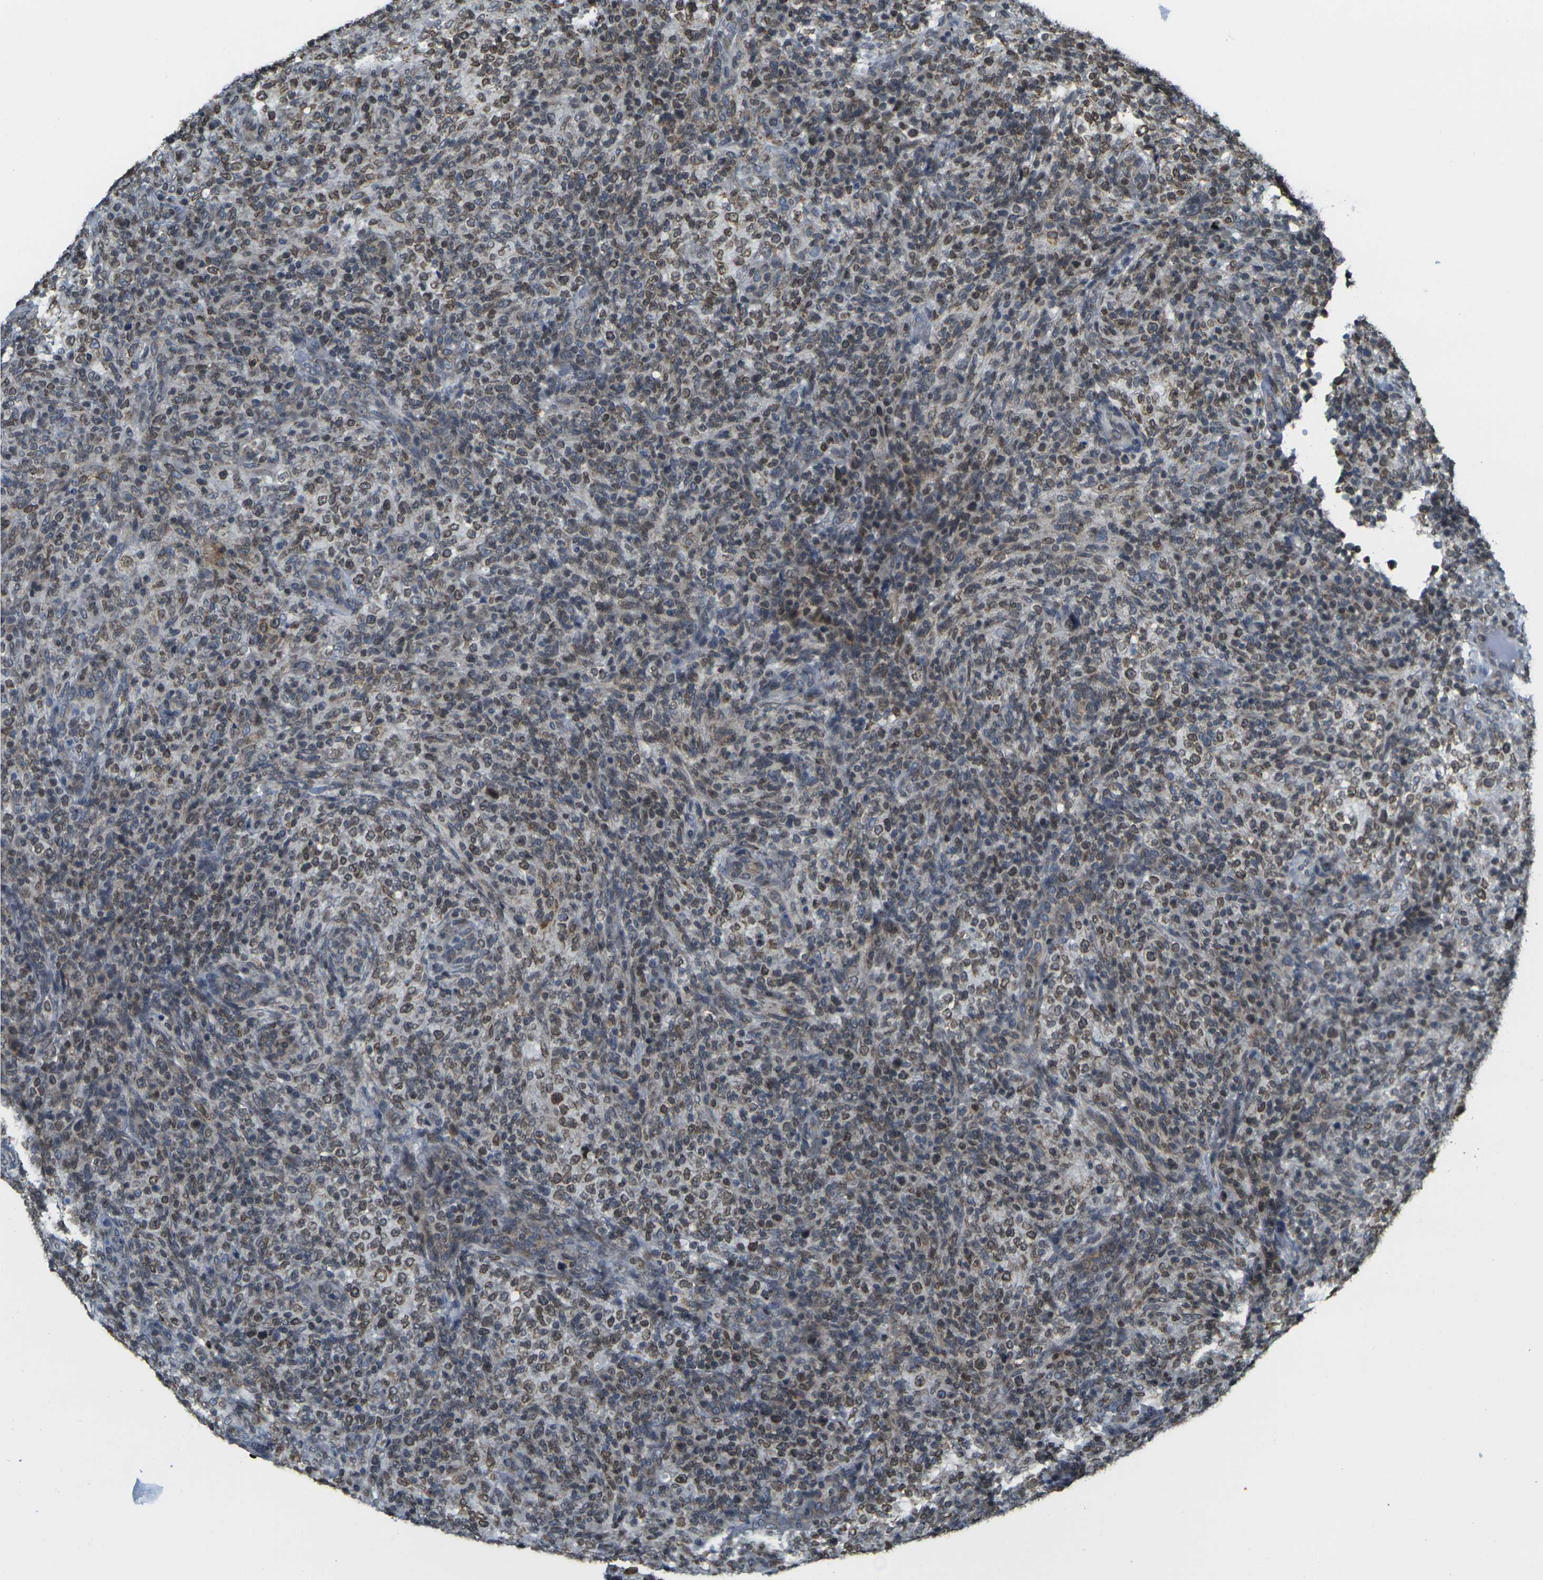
{"staining": {"intensity": "moderate", "quantity": ">75%", "location": "nuclear"}, "tissue": "lymphoma", "cell_type": "Tumor cells", "image_type": "cancer", "snomed": [{"axis": "morphology", "description": "Malignant lymphoma, non-Hodgkin's type, High grade"}, {"axis": "topography", "description": "Lymph node"}], "caption": "Human high-grade malignant lymphoma, non-Hodgkin's type stained with a protein marker exhibits moderate staining in tumor cells.", "gene": "BRDT", "patient": {"sex": "female", "age": 76}}